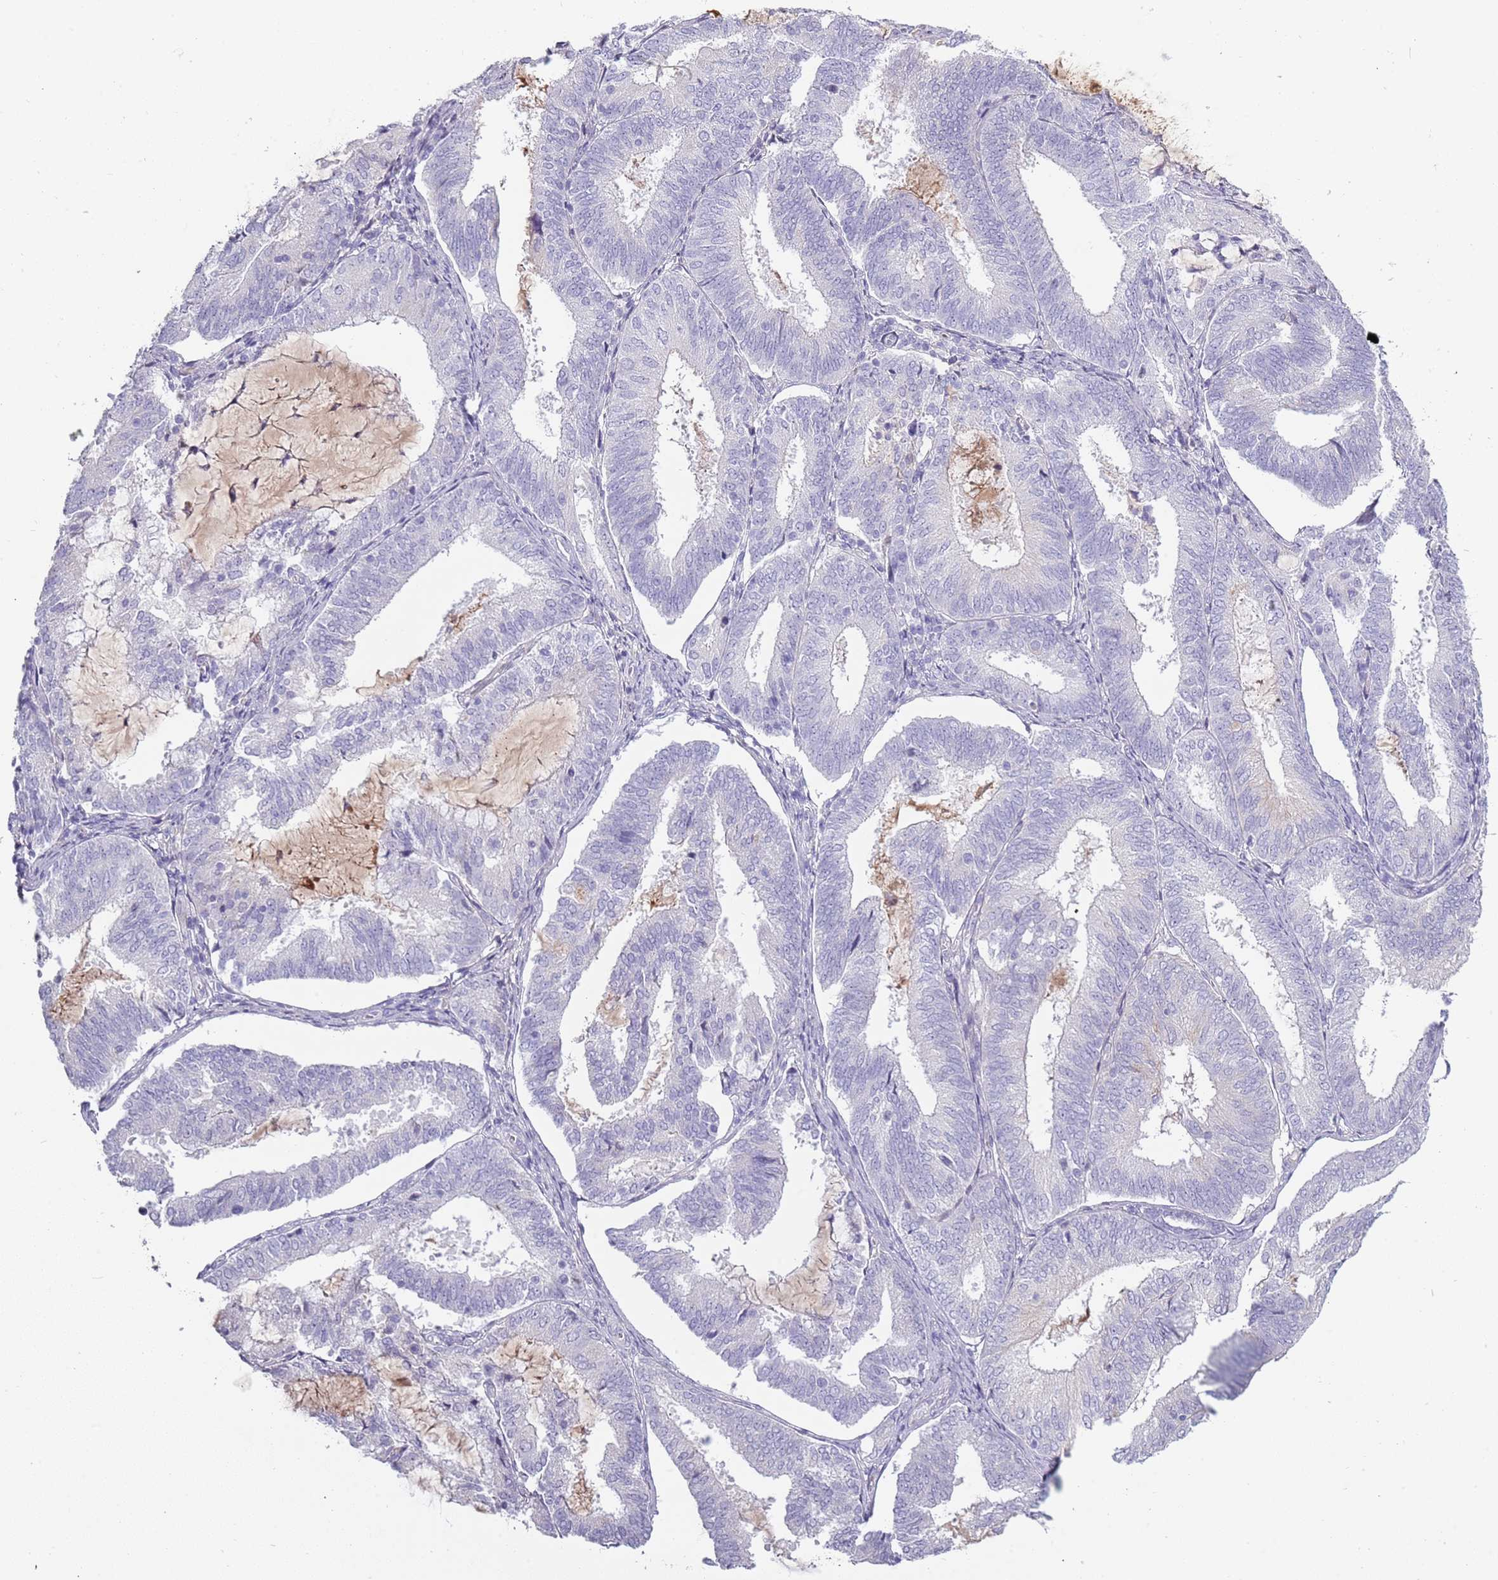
{"staining": {"intensity": "negative", "quantity": "none", "location": "none"}, "tissue": "endometrial cancer", "cell_type": "Tumor cells", "image_type": "cancer", "snomed": [{"axis": "morphology", "description": "Adenocarcinoma, NOS"}, {"axis": "topography", "description": "Endometrium"}], "caption": "Photomicrograph shows no protein staining in tumor cells of endometrial adenocarcinoma tissue. (DAB (3,3'-diaminobenzidine) immunohistochemistry (IHC), high magnification).", "gene": "TNFRSF6B", "patient": {"sex": "female", "age": 81}}